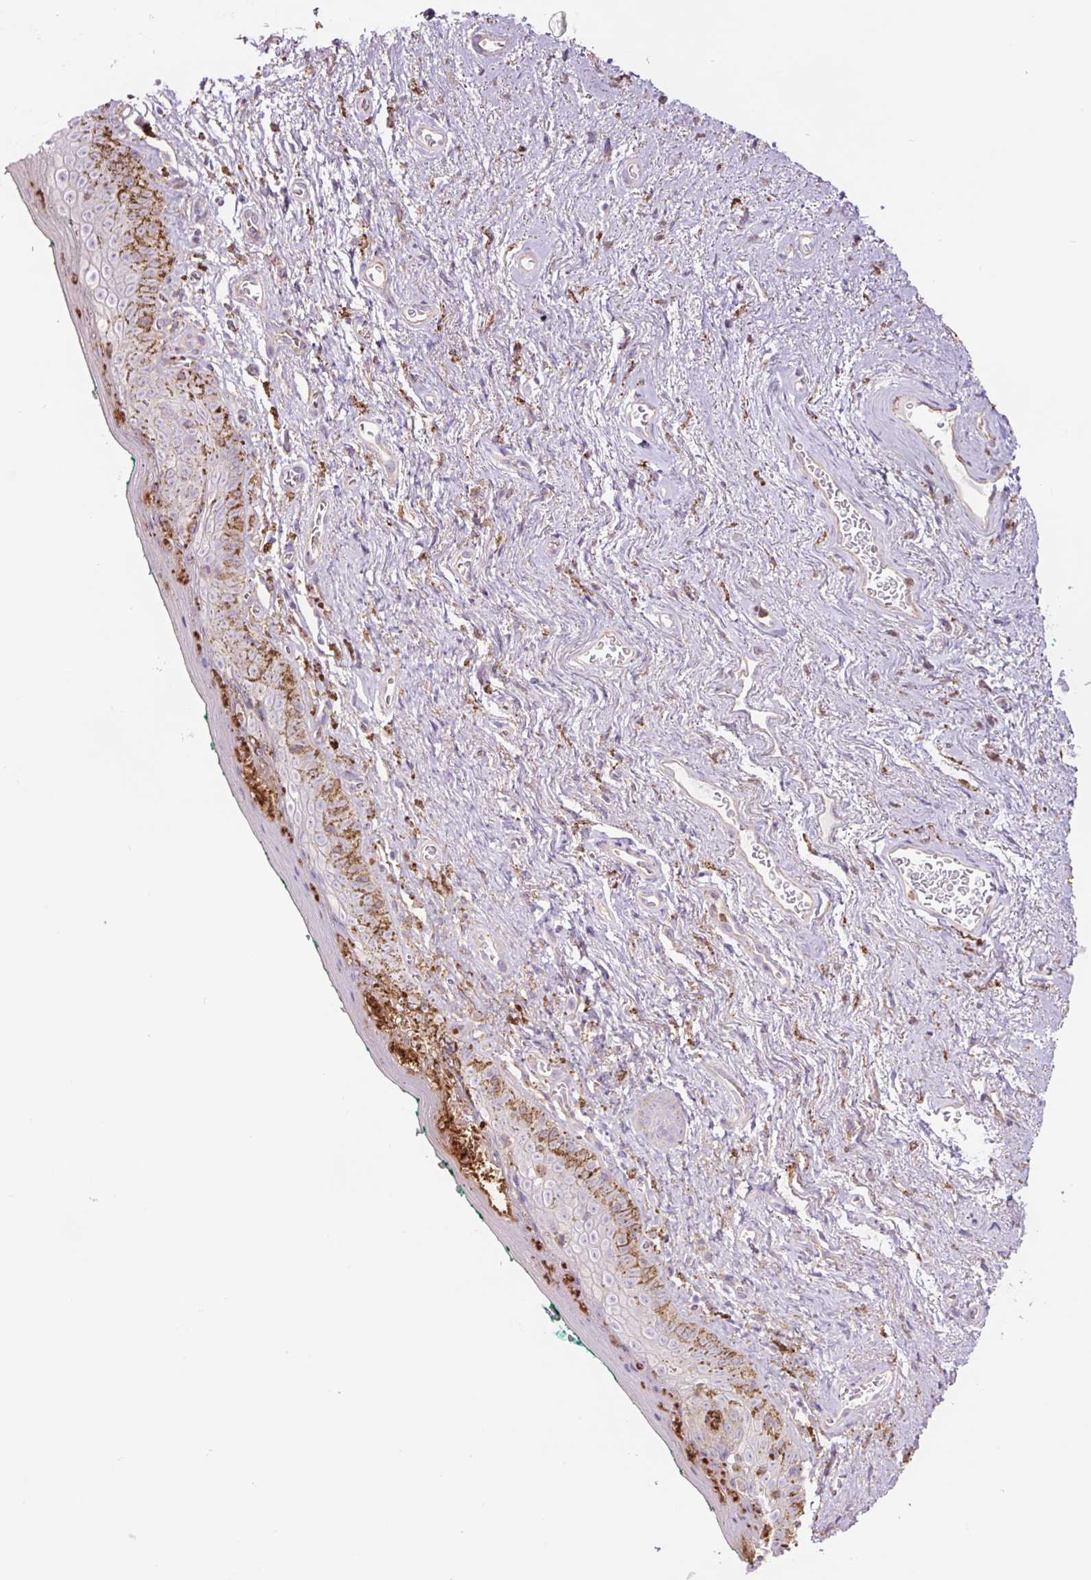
{"staining": {"intensity": "strong", "quantity": "<25%", "location": "cytoplasmic/membranous"}, "tissue": "vagina", "cell_type": "Squamous epithelial cells", "image_type": "normal", "snomed": [{"axis": "morphology", "description": "Normal tissue, NOS"}, {"axis": "topography", "description": "Vulva"}, {"axis": "topography", "description": "Vagina"}, {"axis": "topography", "description": "Peripheral nerve tissue"}], "caption": "There is medium levels of strong cytoplasmic/membranous positivity in squamous epithelial cells of unremarkable vagina, as demonstrated by immunohistochemical staining (brown color).", "gene": "SH2D6", "patient": {"sex": "female", "age": 66}}